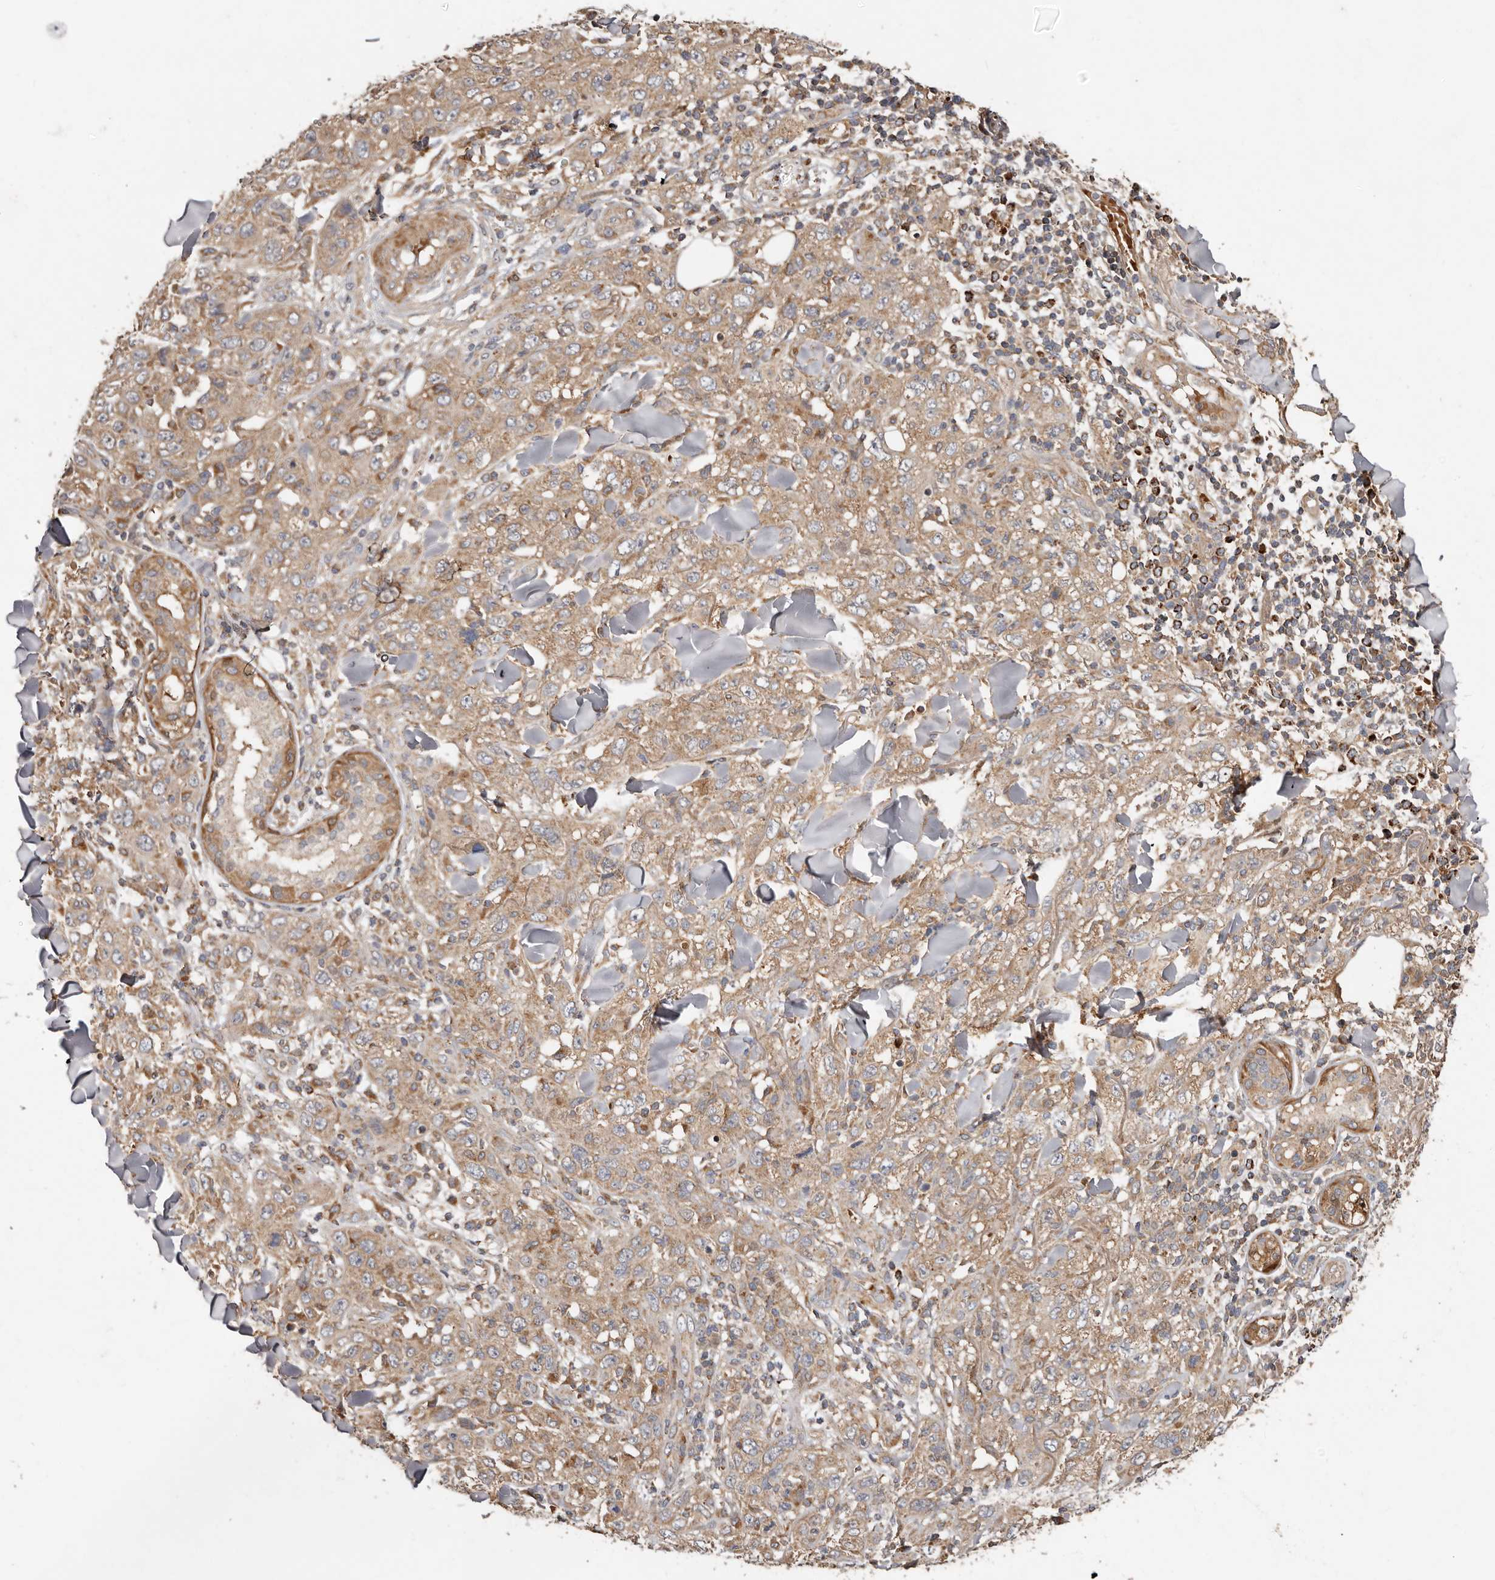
{"staining": {"intensity": "moderate", "quantity": ">75%", "location": "cytoplasmic/membranous"}, "tissue": "skin cancer", "cell_type": "Tumor cells", "image_type": "cancer", "snomed": [{"axis": "morphology", "description": "Squamous cell carcinoma, NOS"}, {"axis": "topography", "description": "Skin"}], "caption": "High-magnification brightfield microscopy of skin cancer (squamous cell carcinoma) stained with DAB (3,3'-diaminobenzidine) (brown) and counterstained with hematoxylin (blue). tumor cells exhibit moderate cytoplasmic/membranous positivity is present in about>75% of cells.", "gene": "GOT1L1", "patient": {"sex": "female", "age": 88}}